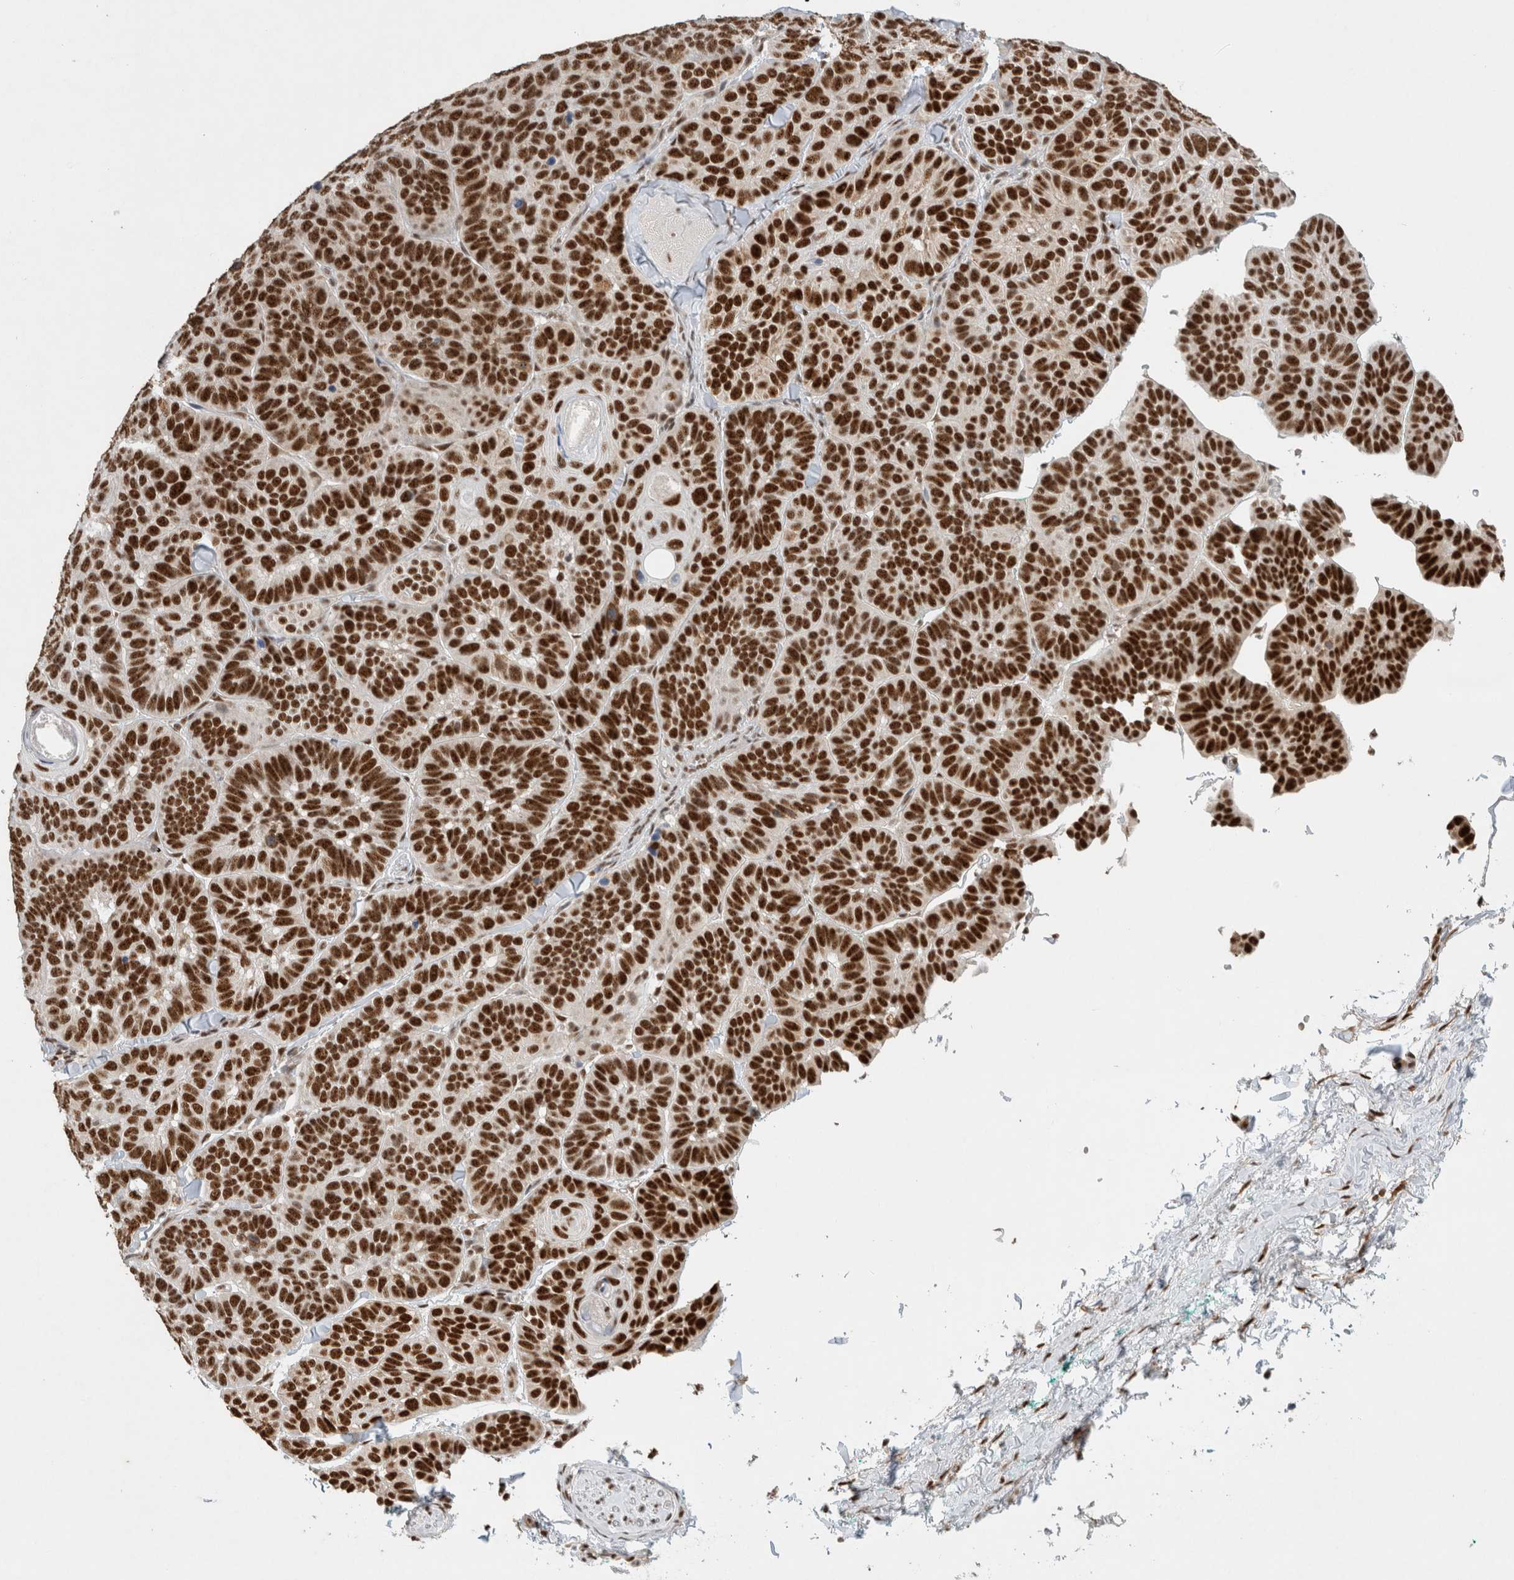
{"staining": {"intensity": "strong", "quantity": ">75%", "location": "nuclear"}, "tissue": "skin cancer", "cell_type": "Tumor cells", "image_type": "cancer", "snomed": [{"axis": "morphology", "description": "Basal cell carcinoma"}, {"axis": "topography", "description": "Skin"}], "caption": "Protein expression analysis of skin basal cell carcinoma shows strong nuclear positivity in approximately >75% of tumor cells.", "gene": "DDX42", "patient": {"sex": "male", "age": 62}}